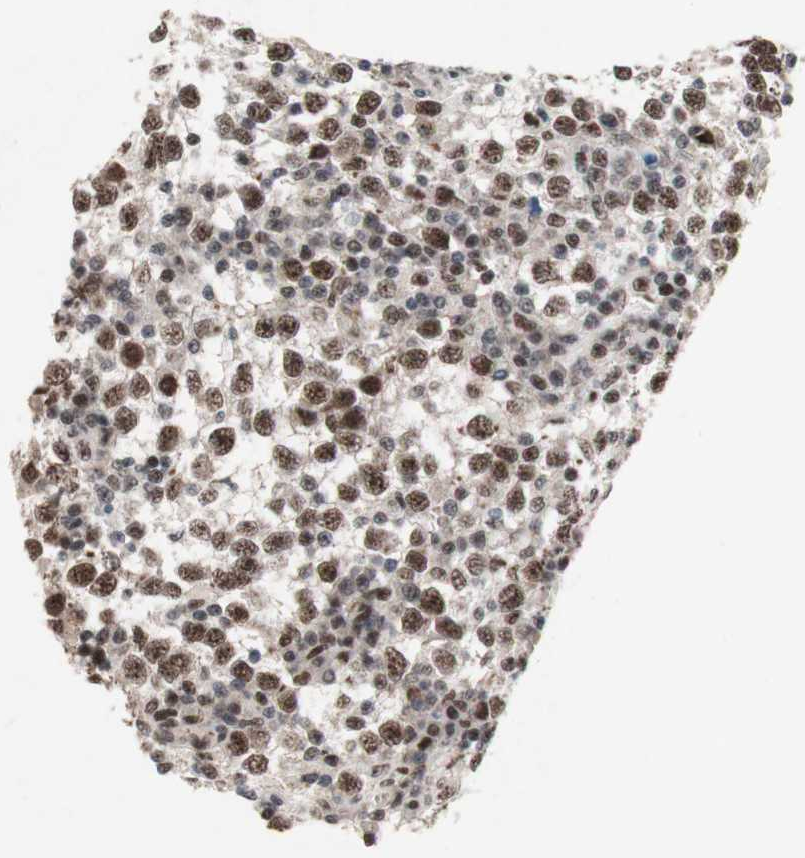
{"staining": {"intensity": "moderate", "quantity": ">75%", "location": "nuclear"}, "tissue": "testis cancer", "cell_type": "Tumor cells", "image_type": "cancer", "snomed": [{"axis": "morphology", "description": "Seminoma, NOS"}, {"axis": "topography", "description": "Testis"}], "caption": "Brown immunohistochemical staining in testis cancer (seminoma) demonstrates moderate nuclear staining in approximately >75% of tumor cells. The staining was performed using DAB, with brown indicating positive protein expression. Nuclei are stained blue with hematoxylin.", "gene": "TLE1", "patient": {"sex": "male", "age": 65}}